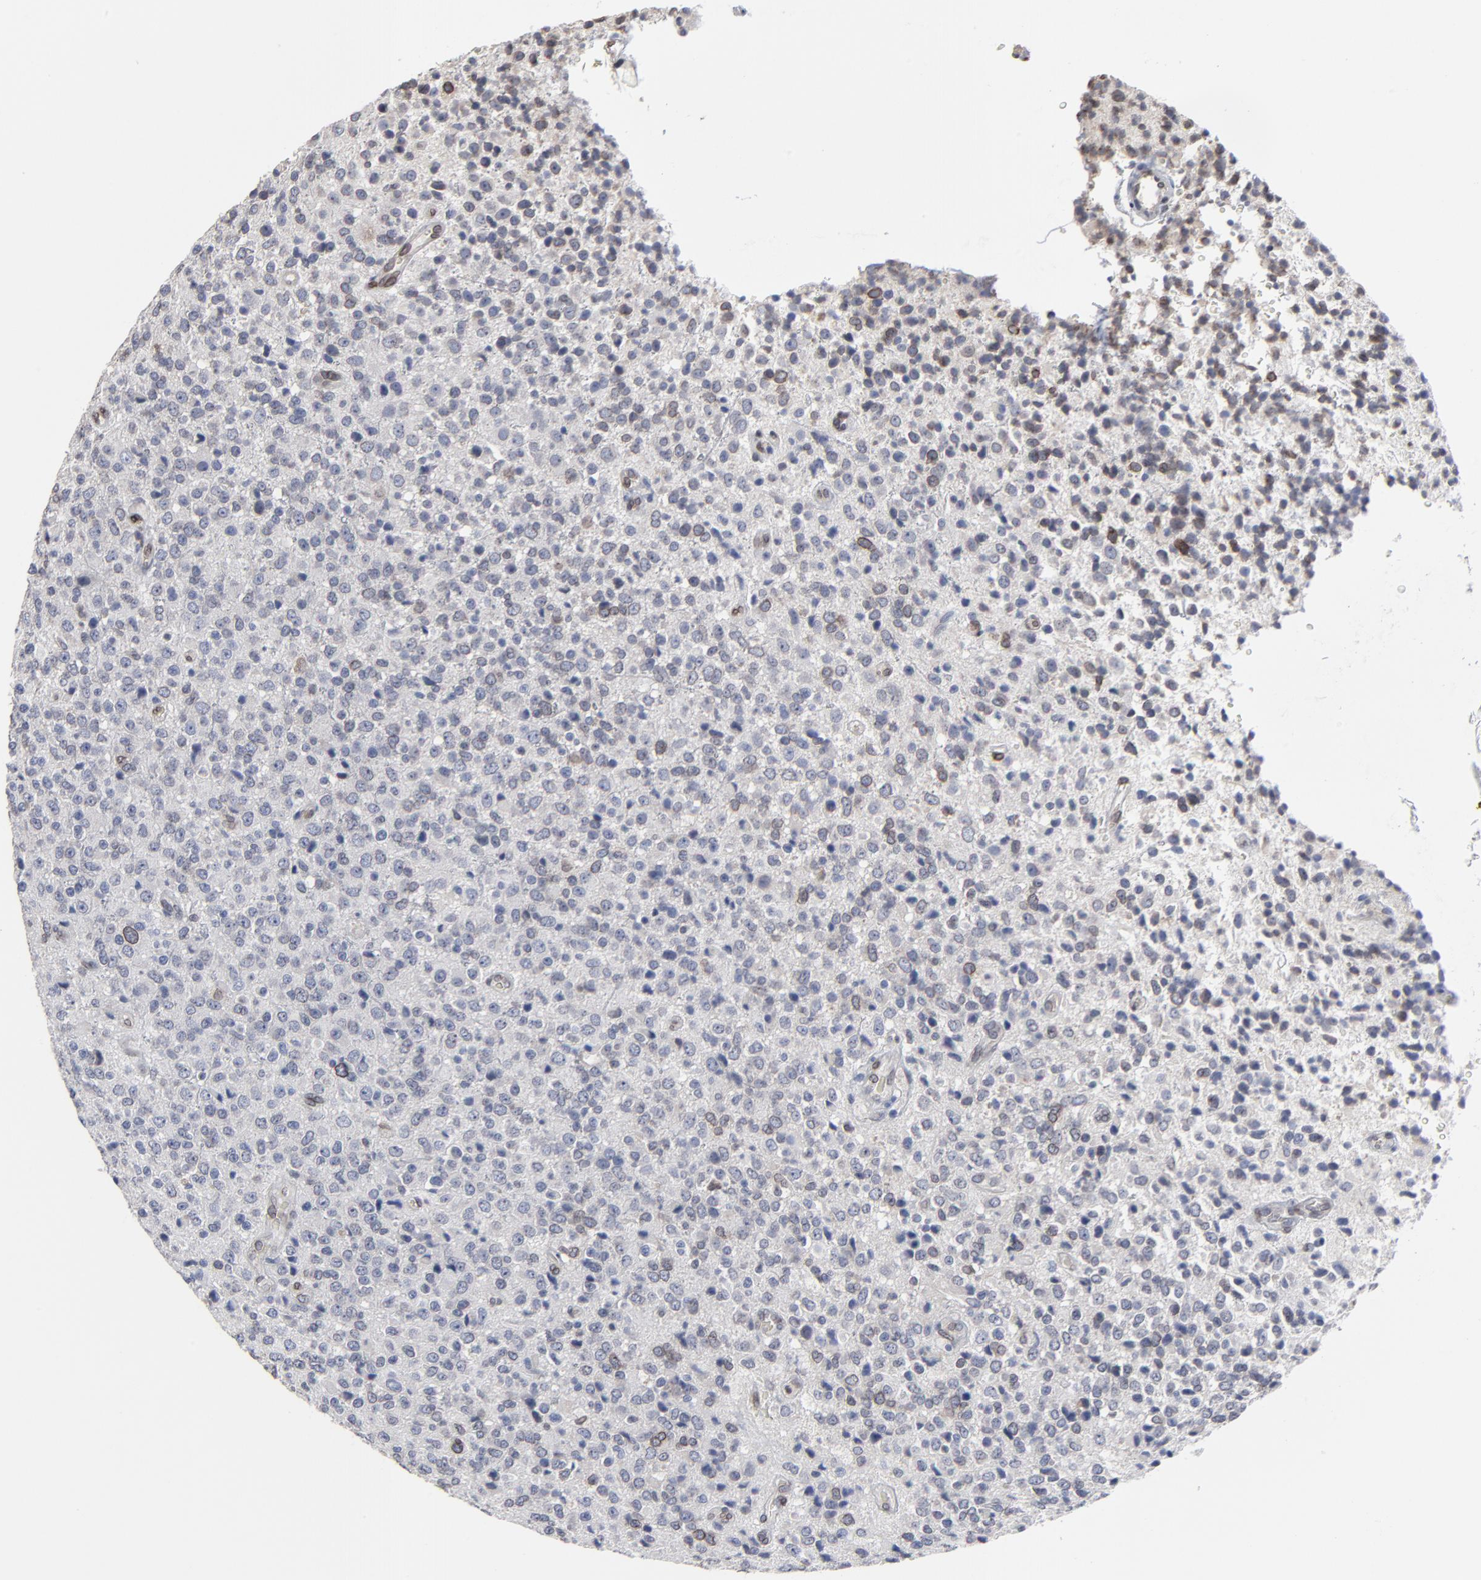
{"staining": {"intensity": "weak", "quantity": "<25%", "location": "cytoplasmic/membranous,nuclear"}, "tissue": "glioma", "cell_type": "Tumor cells", "image_type": "cancer", "snomed": [{"axis": "morphology", "description": "Glioma, malignant, High grade"}, {"axis": "topography", "description": "pancreas cauda"}], "caption": "Glioma was stained to show a protein in brown. There is no significant expression in tumor cells. The staining is performed using DAB brown chromogen with nuclei counter-stained in using hematoxylin.", "gene": "SYNE2", "patient": {"sex": "male", "age": 60}}